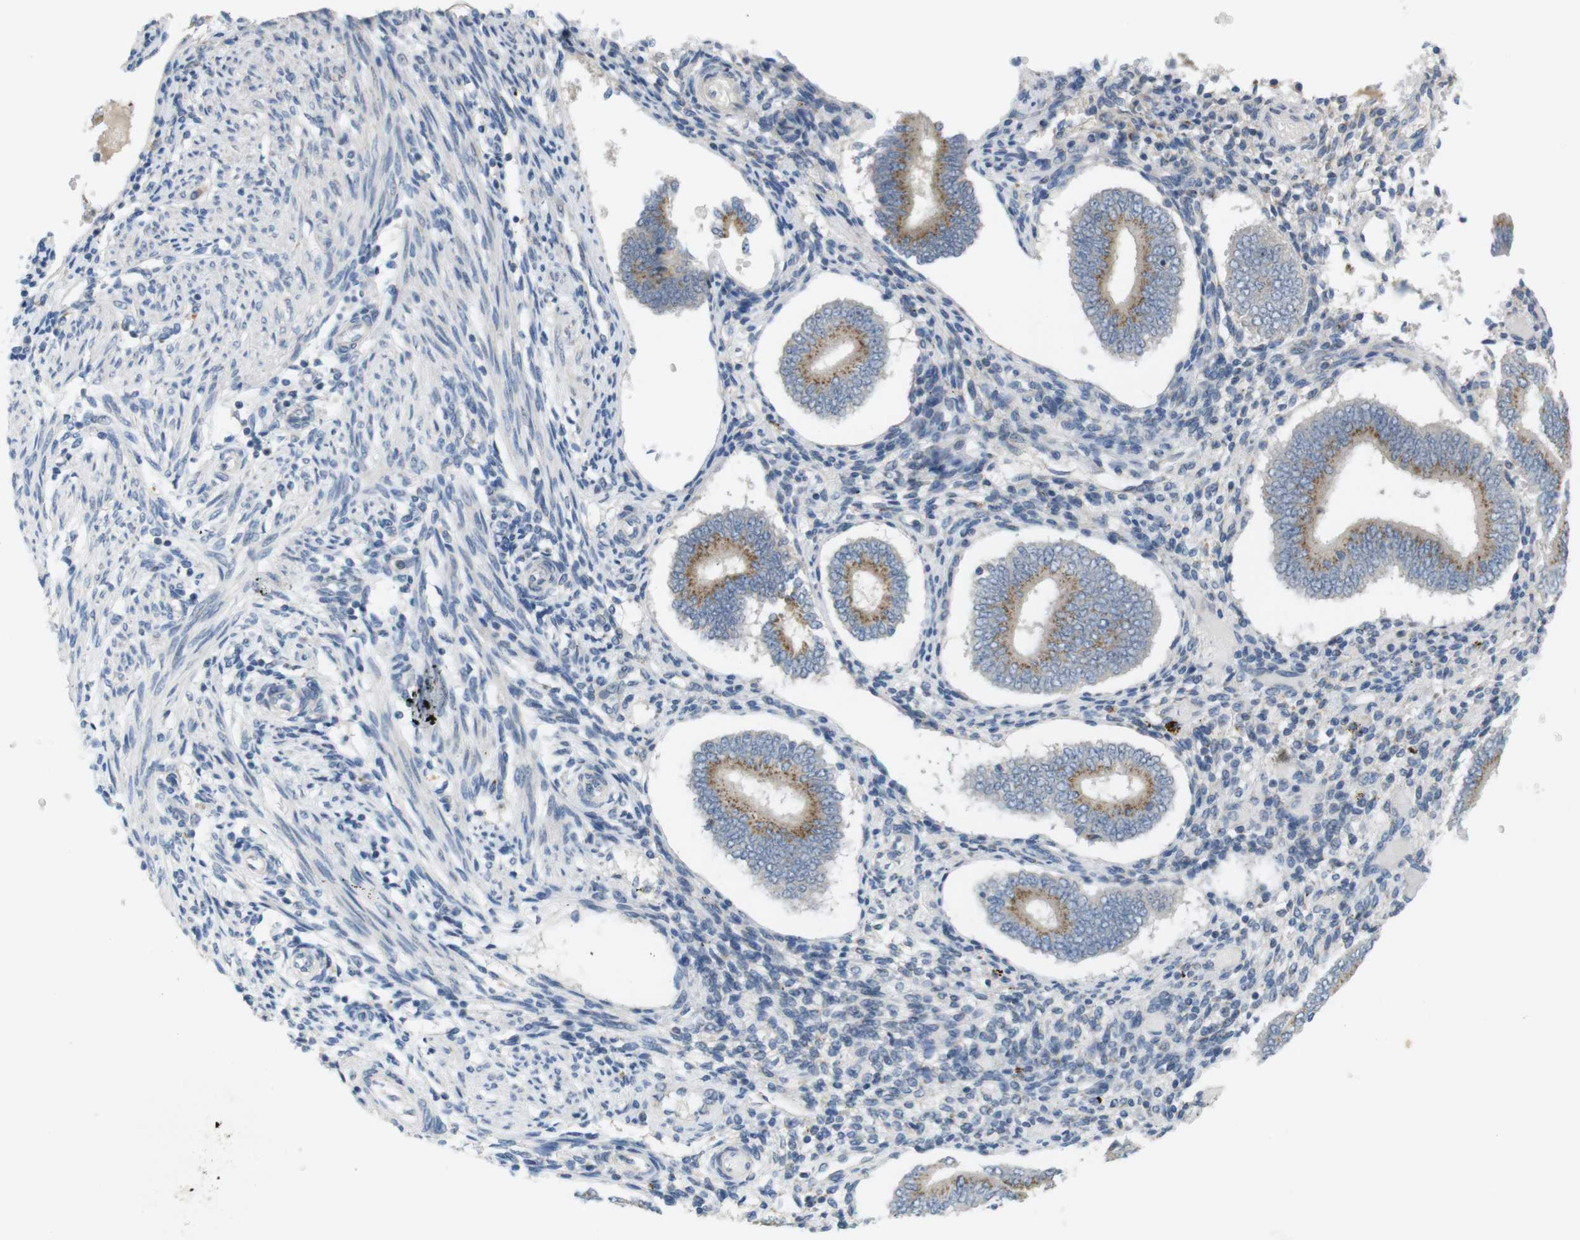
{"staining": {"intensity": "negative", "quantity": "none", "location": "none"}, "tissue": "endometrium", "cell_type": "Cells in endometrial stroma", "image_type": "normal", "snomed": [{"axis": "morphology", "description": "Normal tissue, NOS"}, {"axis": "topography", "description": "Endometrium"}], "caption": "Micrograph shows no protein expression in cells in endometrial stroma of unremarkable endometrium.", "gene": "YIPF3", "patient": {"sex": "female", "age": 42}}